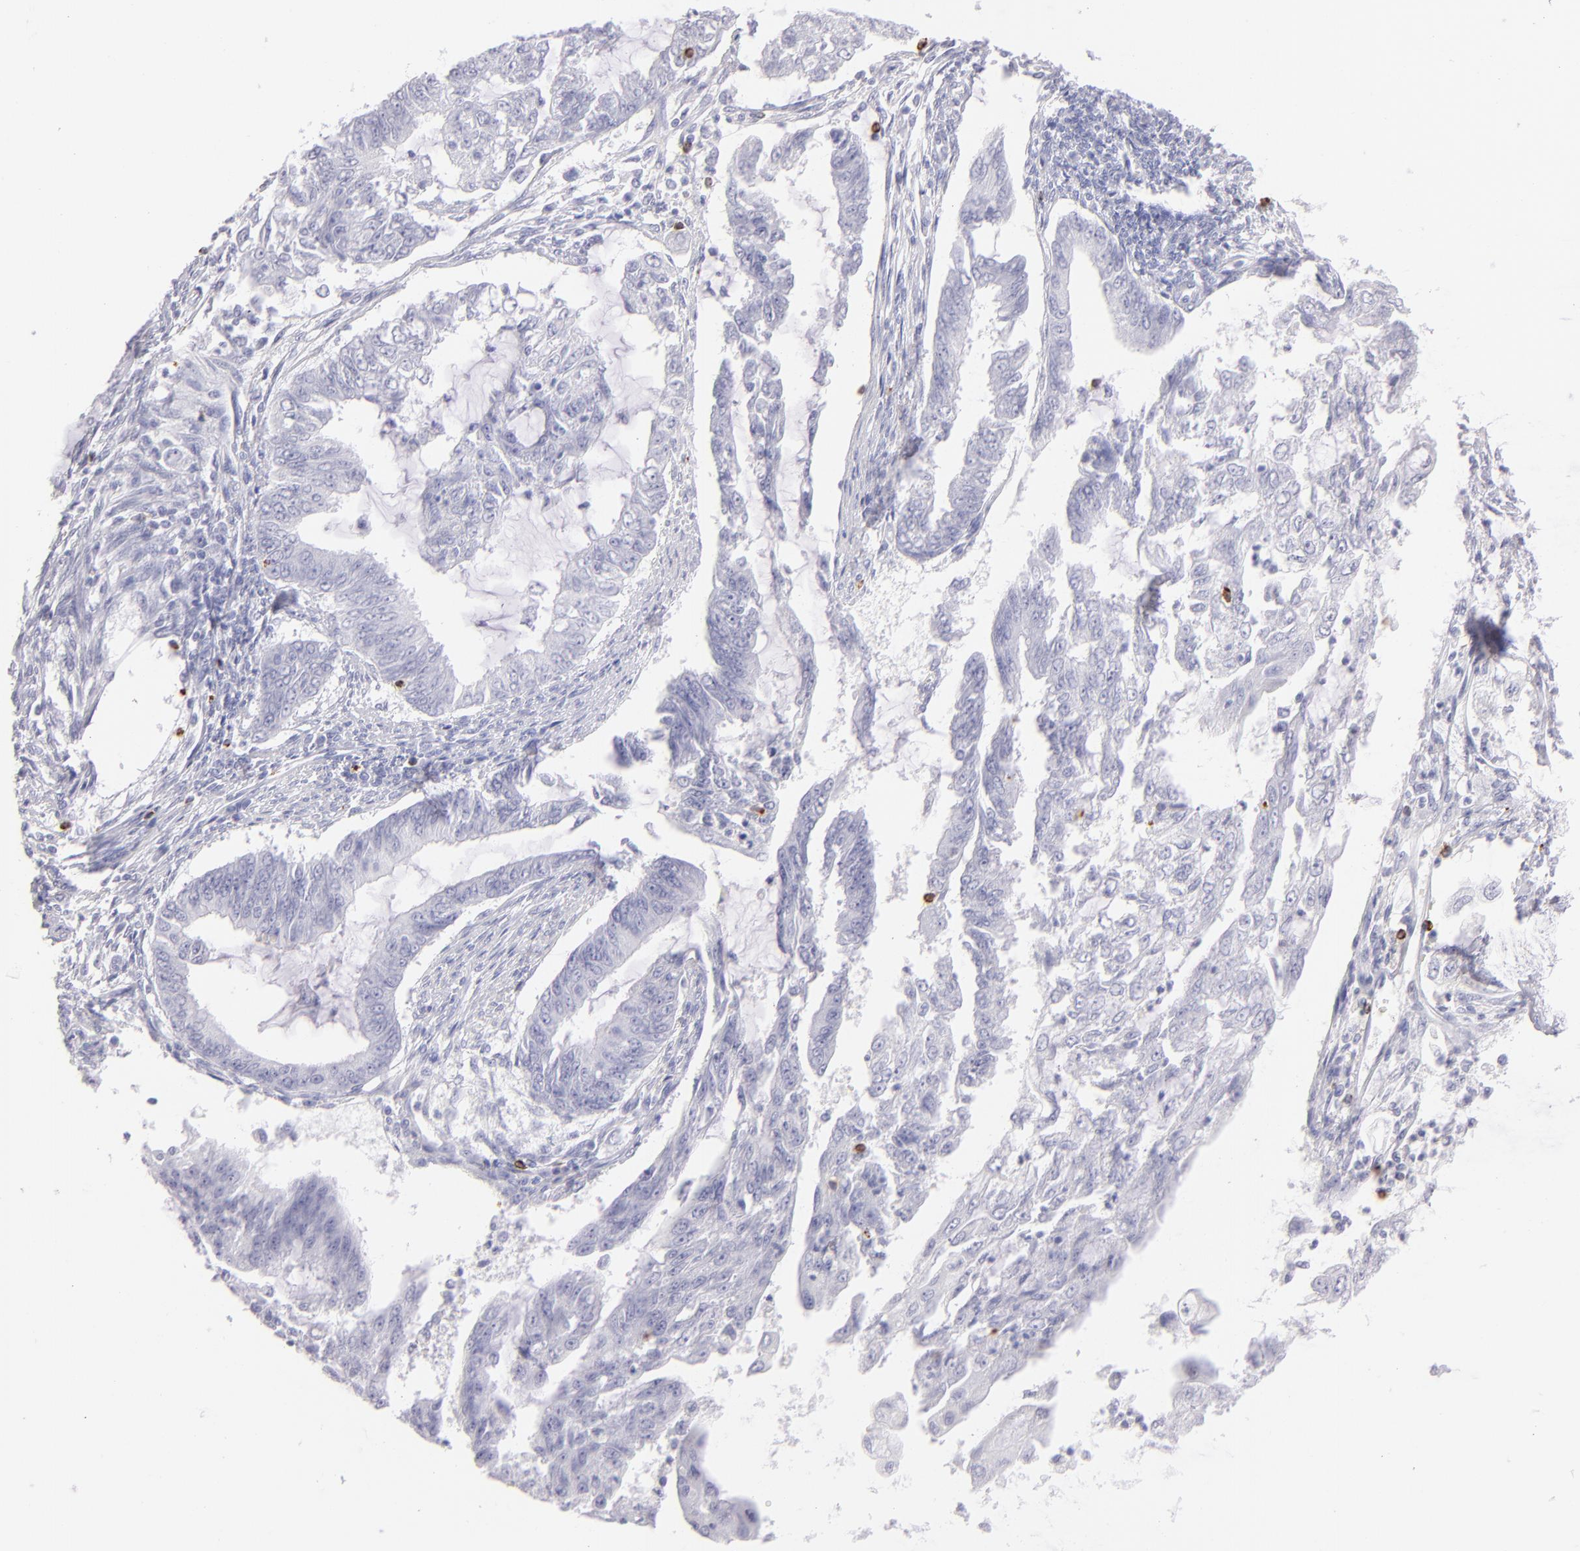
{"staining": {"intensity": "negative", "quantity": "none", "location": "none"}, "tissue": "endometrial cancer", "cell_type": "Tumor cells", "image_type": "cancer", "snomed": [{"axis": "morphology", "description": "Adenocarcinoma, NOS"}, {"axis": "topography", "description": "Endometrium"}], "caption": "Endometrial cancer was stained to show a protein in brown. There is no significant positivity in tumor cells.", "gene": "PRF1", "patient": {"sex": "female", "age": 75}}